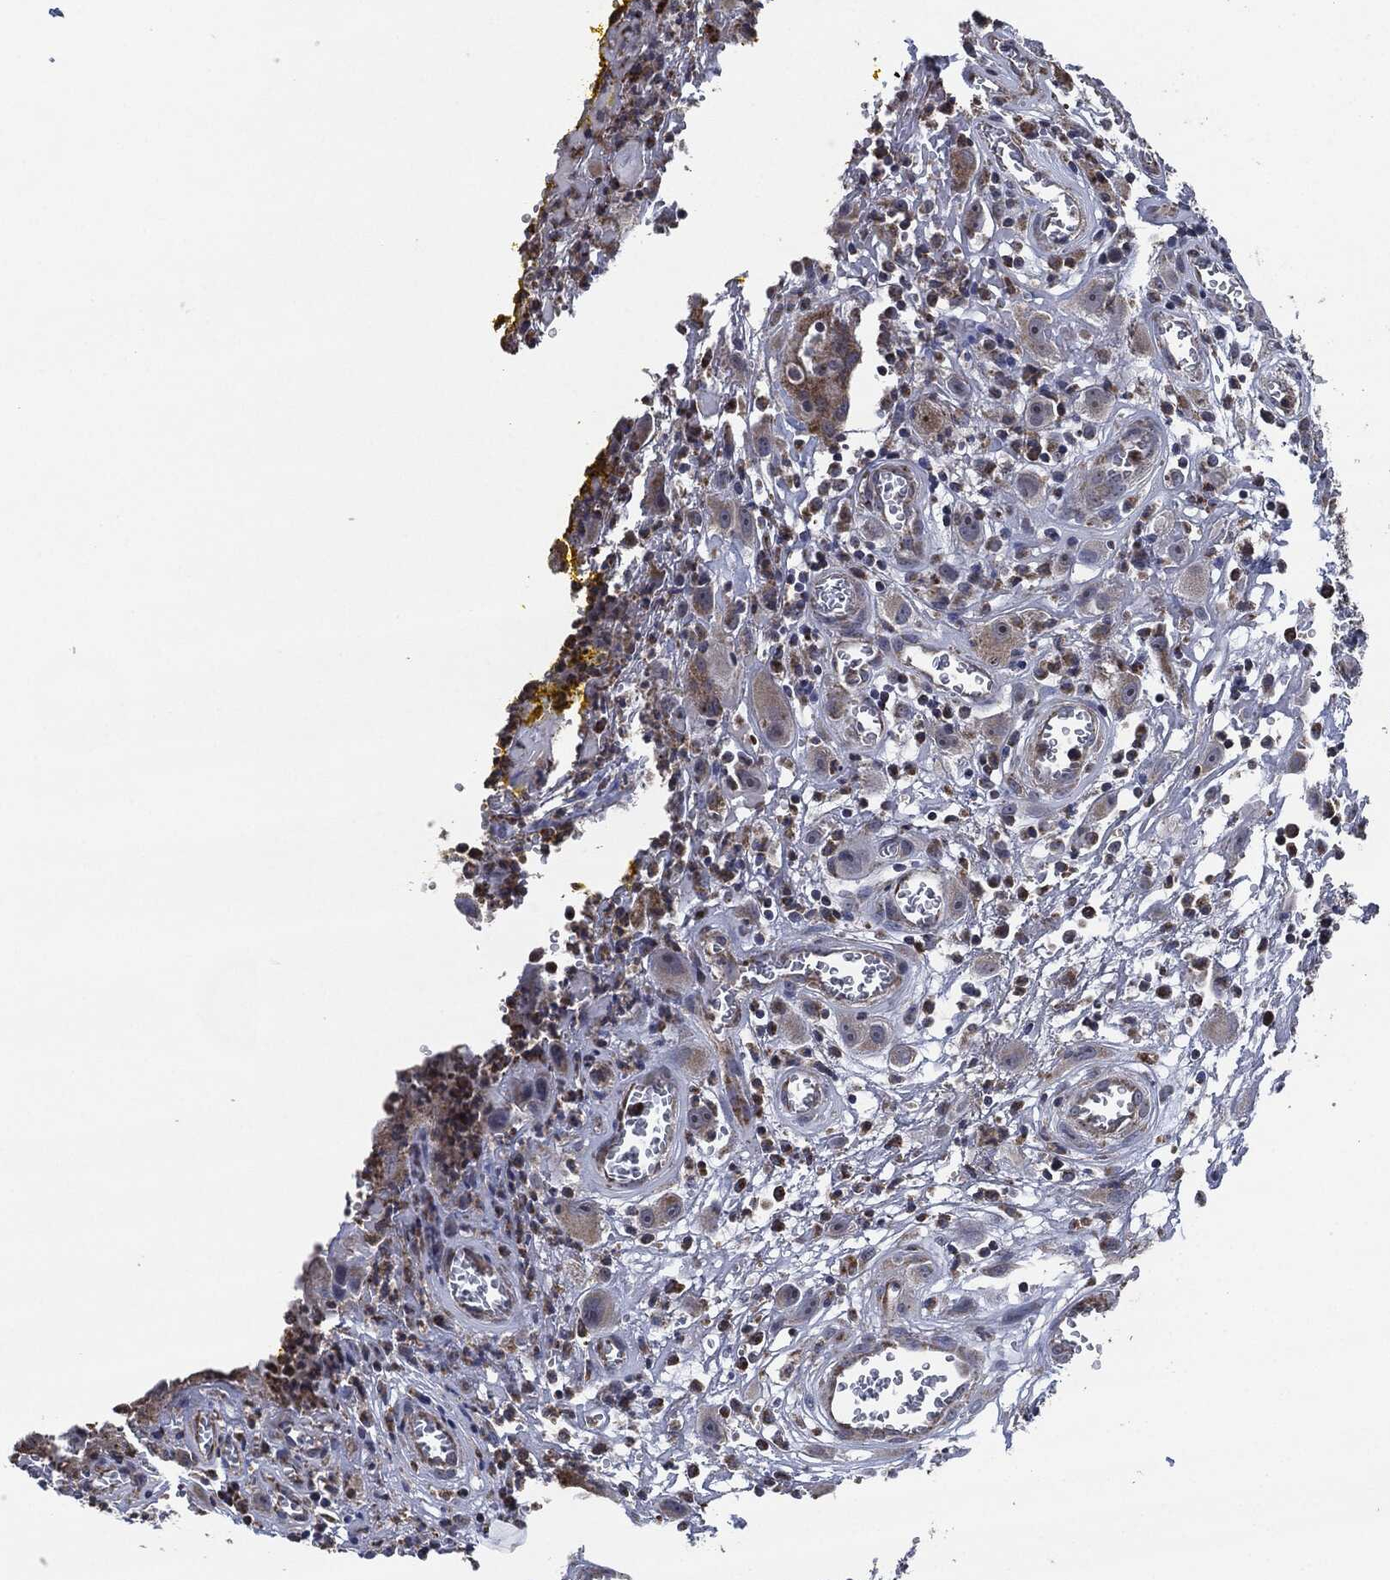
{"staining": {"intensity": "weak", "quantity": "<25%", "location": "cytoplasmic/membranous"}, "tissue": "head and neck cancer", "cell_type": "Tumor cells", "image_type": "cancer", "snomed": [{"axis": "morphology", "description": "Squamous cell carcinoma, NOS"}, {"axis": "morphology", "description": "Squamous cell carcinoma, metastatic, NOS"}, {"axis": "topography", "description": "Oral tissue"}, {"axis": "topography", "description": "Head-Neck"}], "caption": "Image shows no significant protein expression in tumor cells of head and neck squamous cell carcinoma.", "gene": "NDUFV2", "patient": {"sex": "female", "age": 85}}